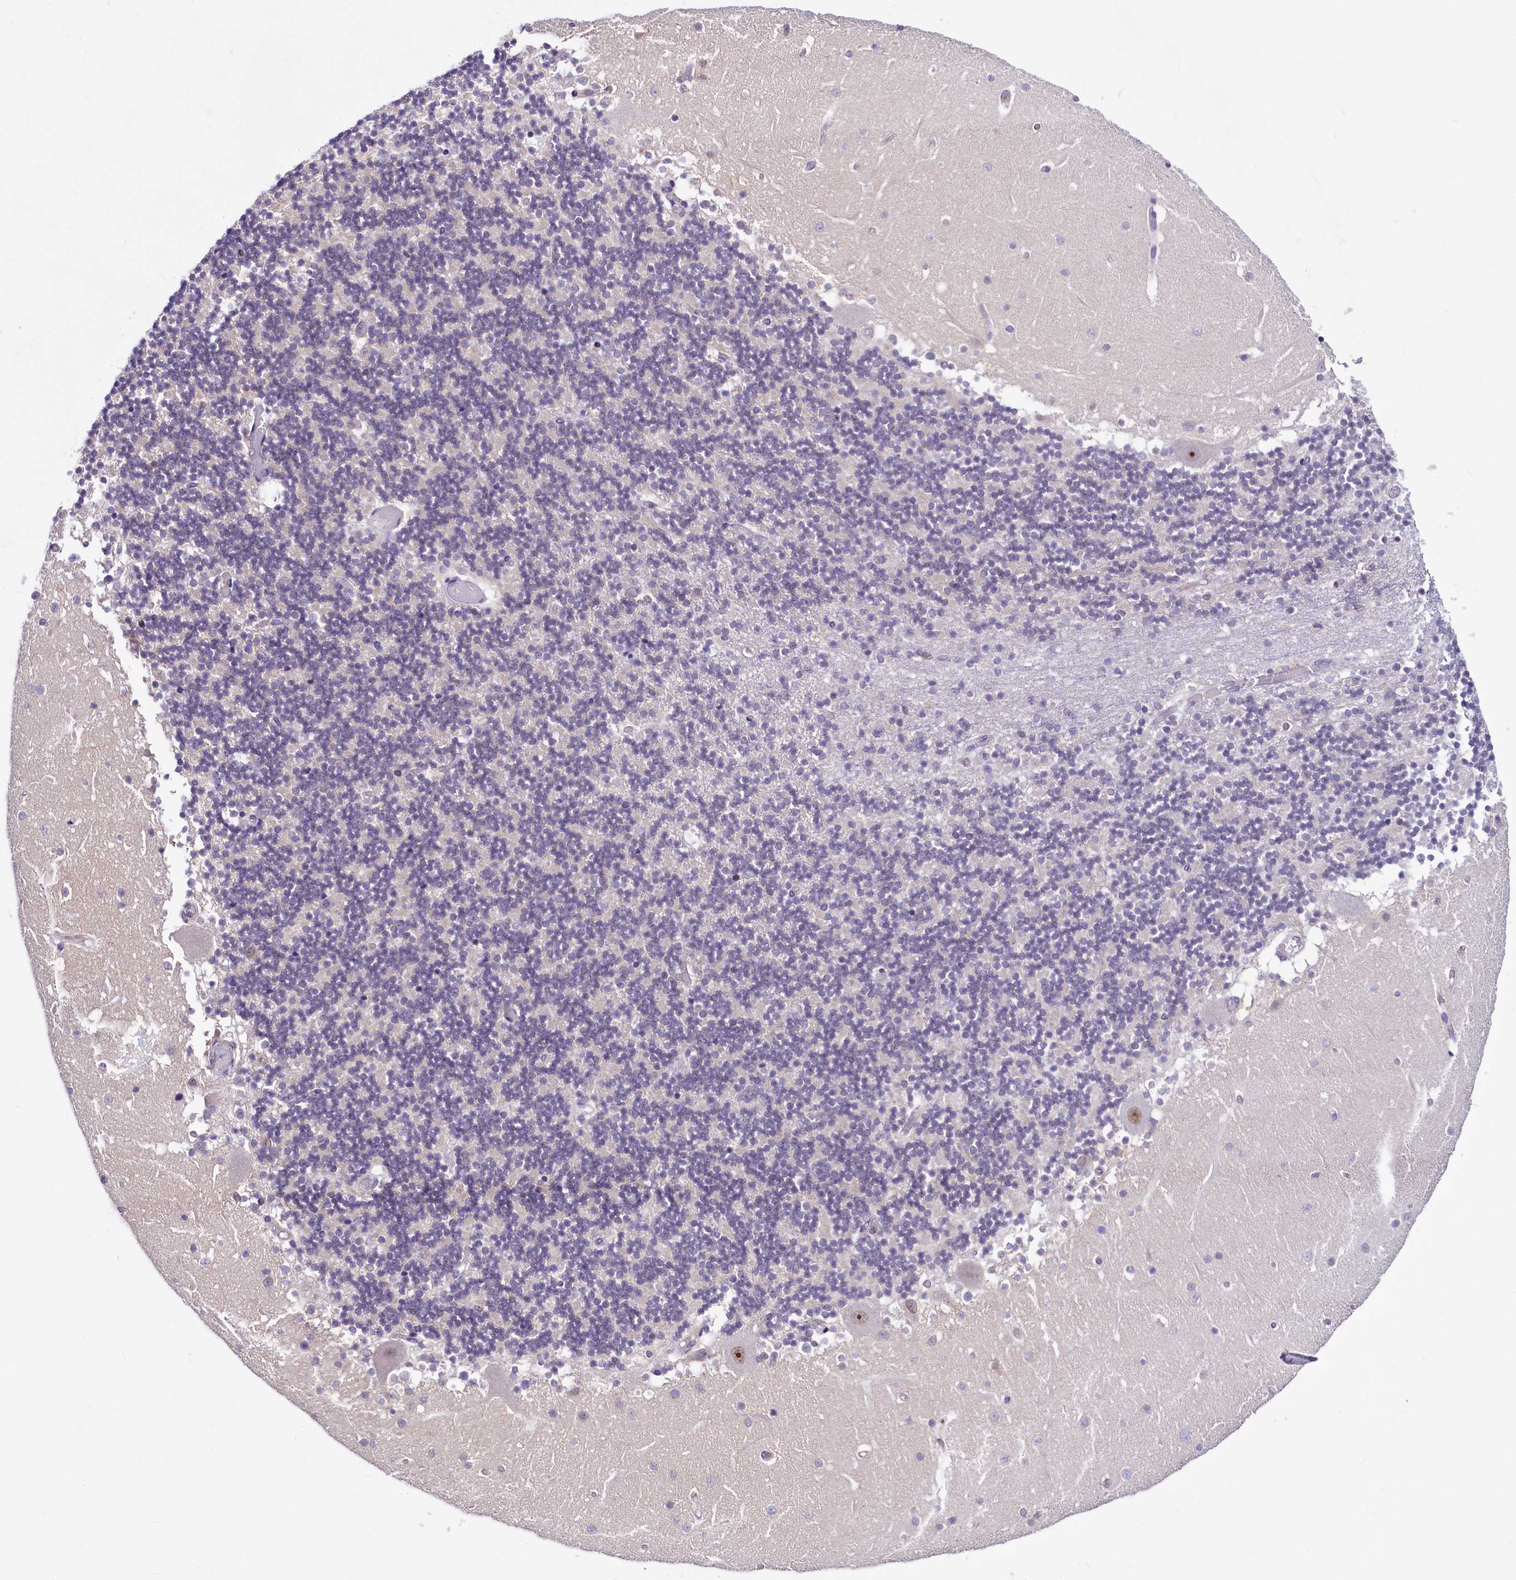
{"staining": {"intensity": "negative", "quantity": "none", "location": "none"}, "tissue": "cerebellum", "cell_type": "Cells in granular layer", "image_type": "normal", "snomed": [{"axis": "morphology", "description": "Normal tissue, NOS"}, {"axis": "topography", "description": "Cerebellum"}], "caption": "High power microscopy photomicrograph of an immunohistochemistry image of normal cerebellum, revealing no significant staining in cells in granular layer.", "gene": "LEUTX", "patient": {"sex": "female", "age": 28}}